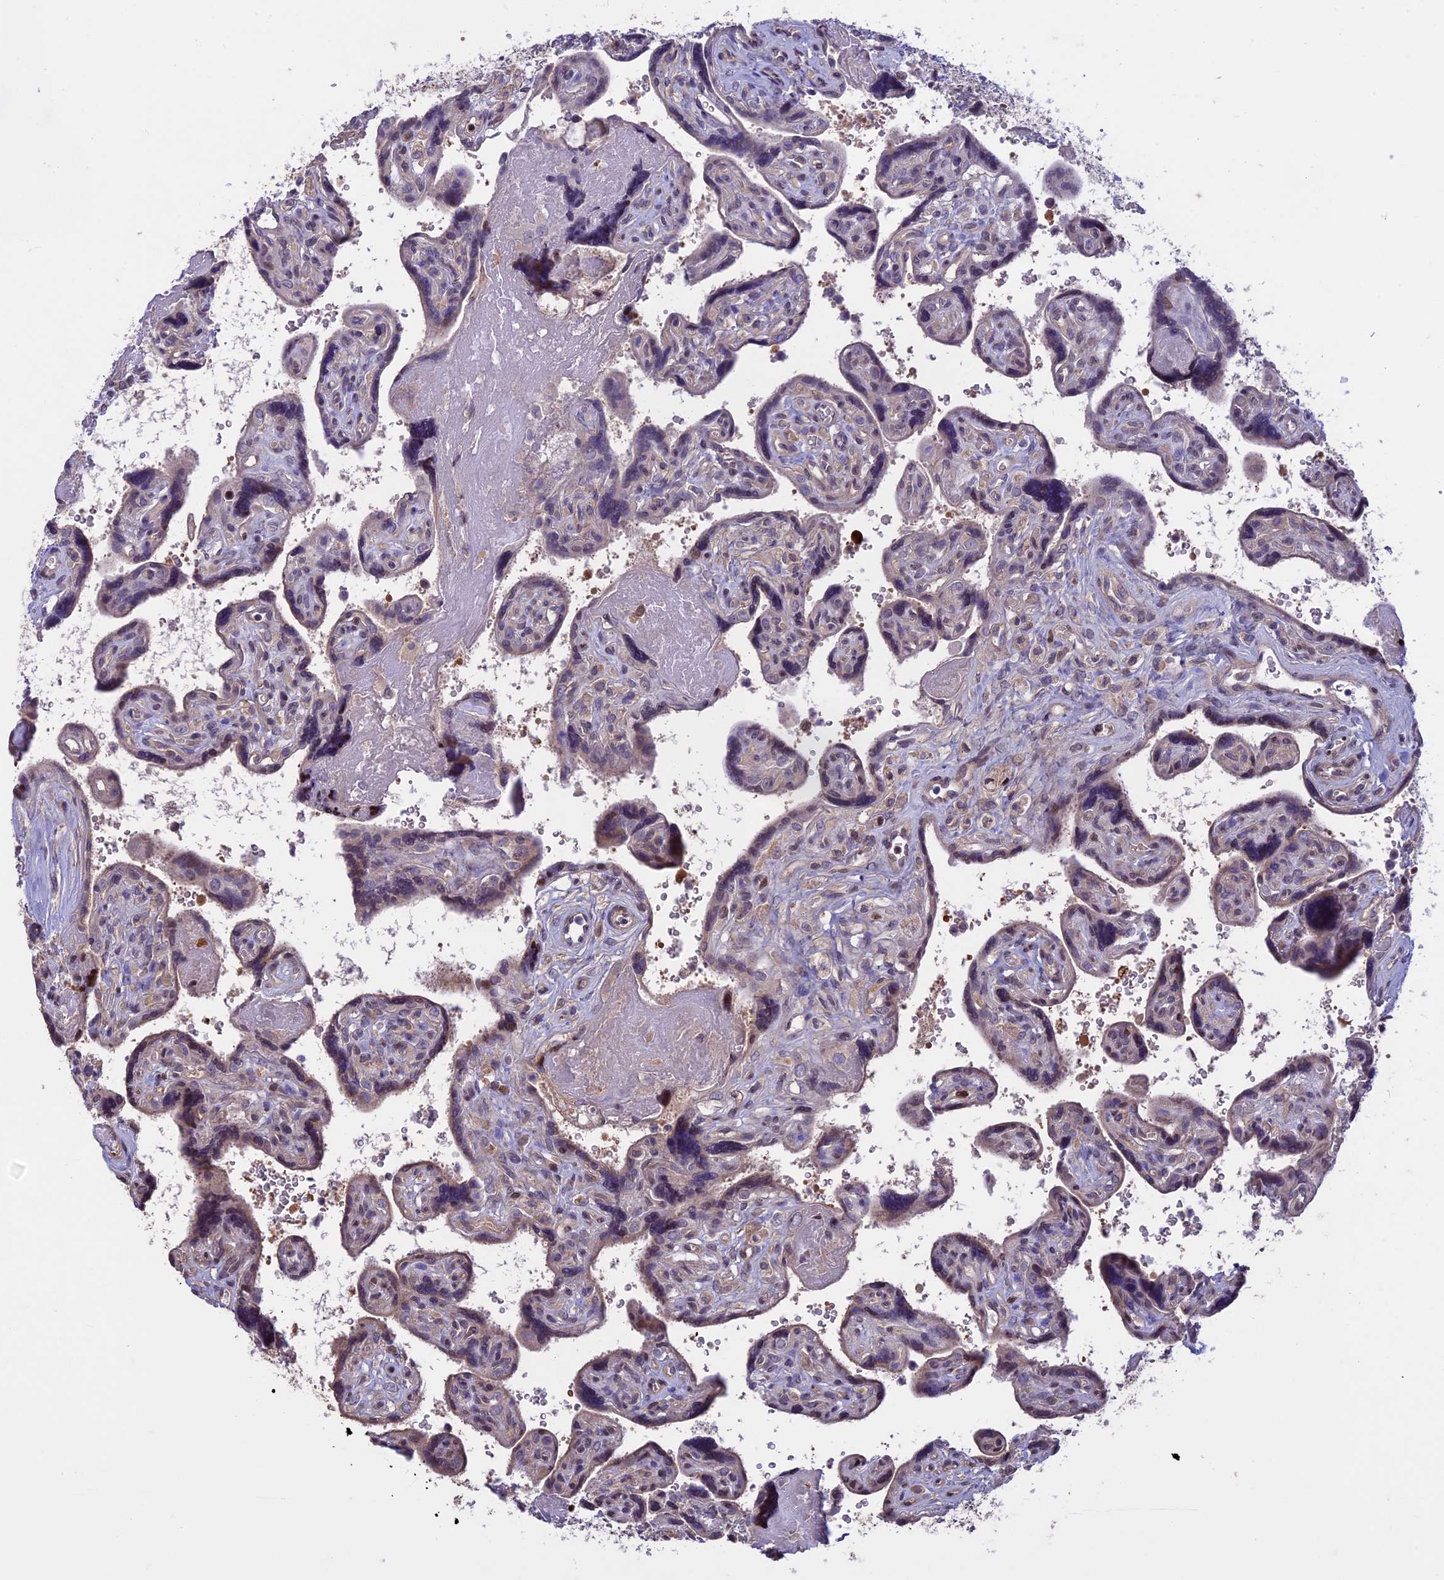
{"staining": {"intensity": "moderate", "quantity": "25%-75%", "location": "cytoplasmic/membranous,nuclear"}, "tissue": "placenta", "cell_type": "Trophoblastic cells", "image_type": "normal", "snomed": [{"axis": "morphology", "description": "Normal tissue, NOS"}, {"axis": "topography", "description": "Placenta"}], "caption": "Trophoblastic cells demonstrate moderate cytoplasmic/membranous,nuclear expression in approximately 25%-75% of cells in benign placenta.", "gene": "MAN2C1", "patient": {"sex": "female", "age": 39}}